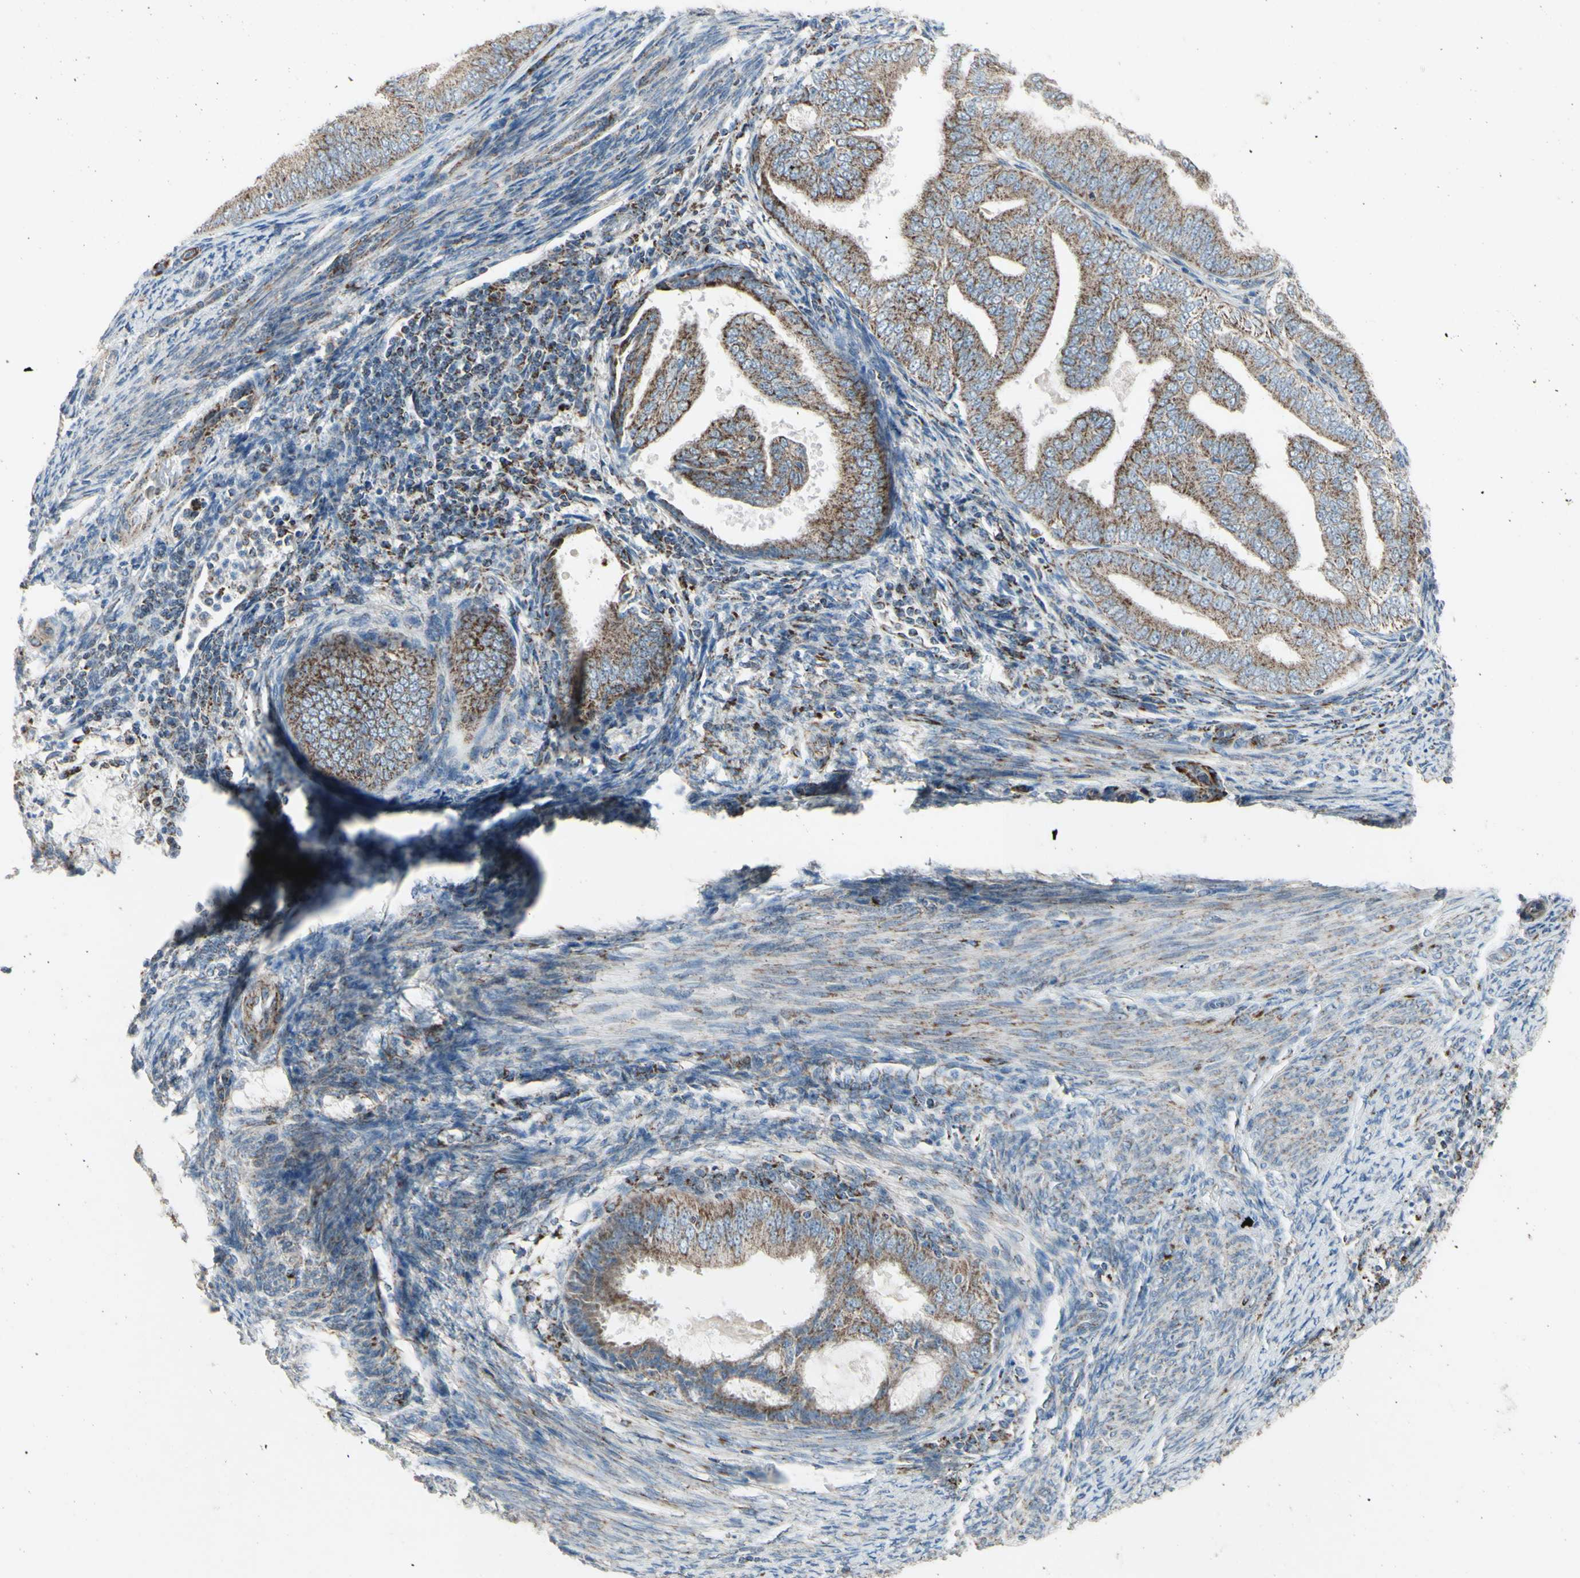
{"staining": {"intensity": "weak", "quantity": ">75%", "location": "cytoplasmic/membranous"}, "tissue": "endometrial cancer", "cell_type": "Tumor cells", "image_type": "cancer", "snomed": [{"axis": "morphology", "description": "Adenocarcinoma, NOS"}, {"axis": "topography", "description": "Endometrium"}], "caption": "Immunohistochemistry histopathology image of endometrial cancer stained for a protein (brown), which reveals low levels of weak cytoplasmic/membranous staining in approximately >75% of tumor cells.", "gene": "FAM171B", "patient": {"sex": "female", "age": 58}}